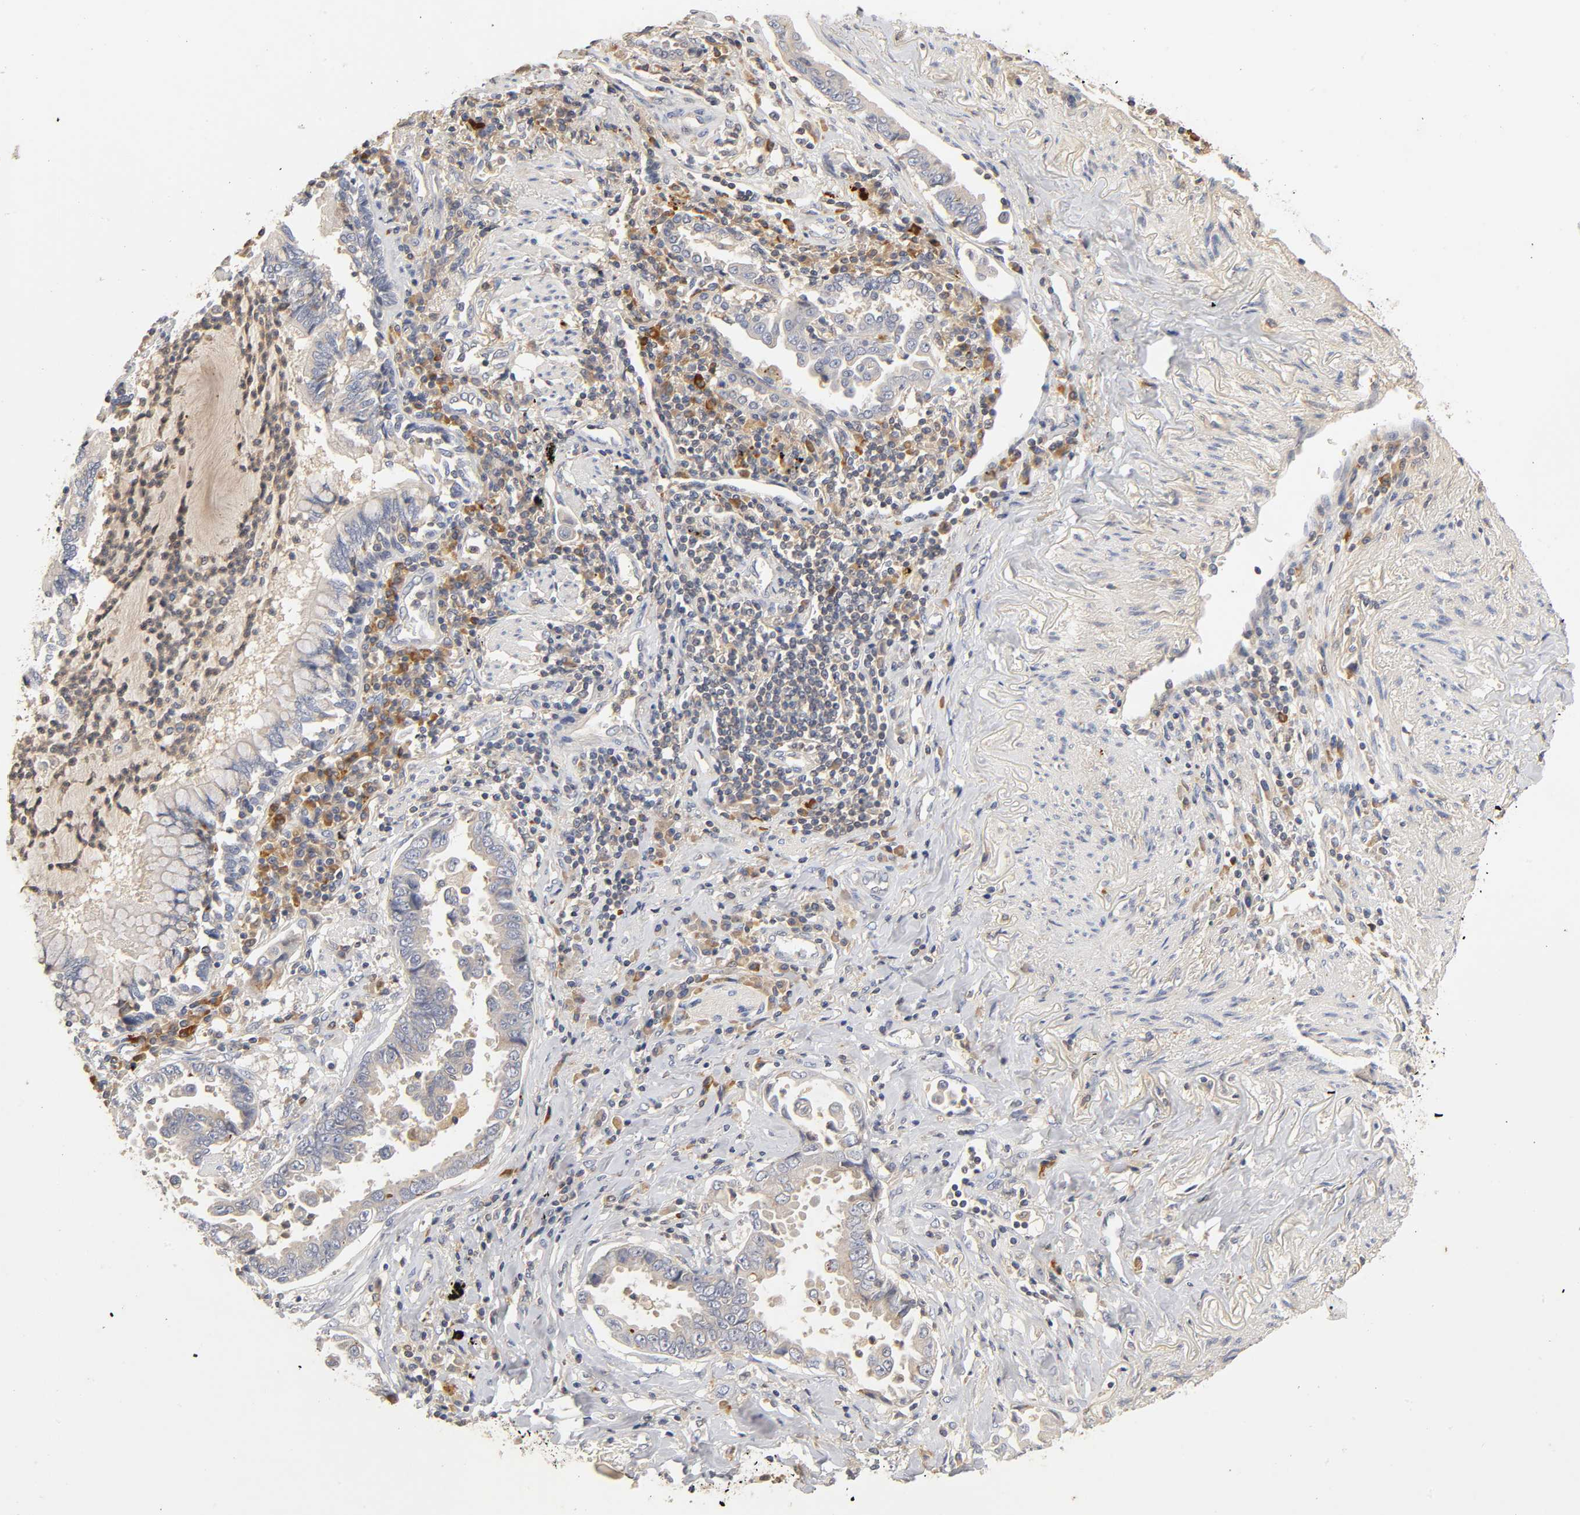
{"staining": {"intensity": "negative", "quantity": "none", "location": "none"}, "tissue": "lung cancer", "cell_type": "Tumor cells", "image_type": "cancer", "snomed": [{"axis": "morphology", "description": "Normal tissue, NOS"}, {"axis": "morphology", "description": "Inflammation, NOS"}, {"axis": "morphology", "description": "Adenocarcinoma, NOS"}, {"axis": "topography", "description": "Lung"}], "caption": "Micrograph shows no protein staining in tumor cells of adenocarcinoma (lung) tissue.", "gene": "RHOA", "patient": {"sex": "female", "age": 64}}